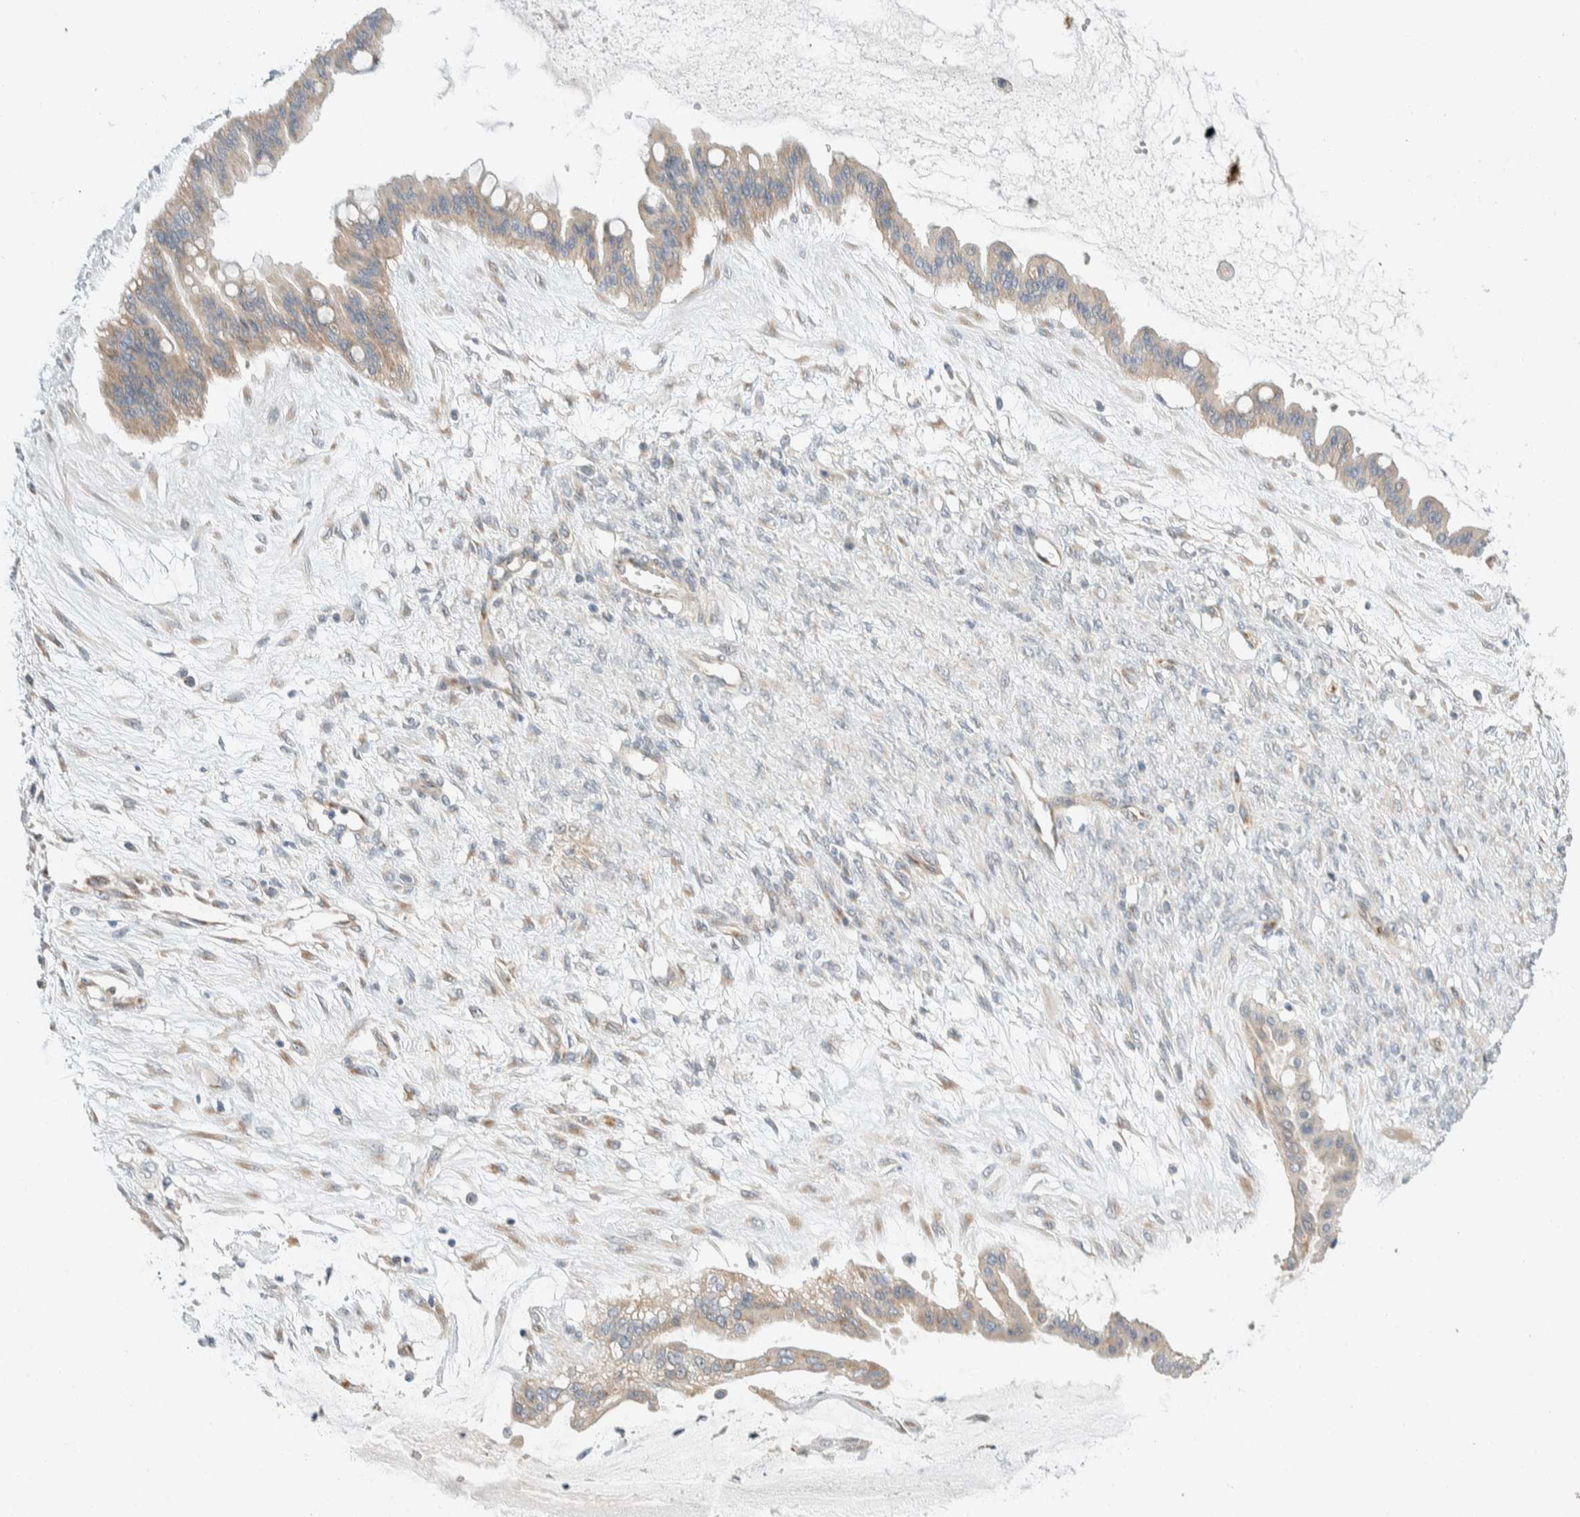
{"staining": {"intensity": "weak", "quantity": "25%-75%", "location": "cytoplasmic/membranous"}, "tissue": "ovarian cancer", "cell_type": "Tumor cells", "image_type": "cancer", "snomed": [{"axis": "morphology", "description": "Cystadenocarcinoma, mucinous, NOS"}, {"axis": "topography", "description": "Ovary"}], "caption": "A low amount of weak cytoplasmic/membranous positivity is seen in approximately 25%-75% of tumor cells in ovarian cancer (mucinous cystadenocarcinoma) tissue. The staining was performed using DAB (3,3'-diaminobenzidine), with brown indicating positive protein expression. Nuclei are stained blue with hematoxylin.", "gene": "TMEM184B", "patient": {"sex": "female", "age": 73}}